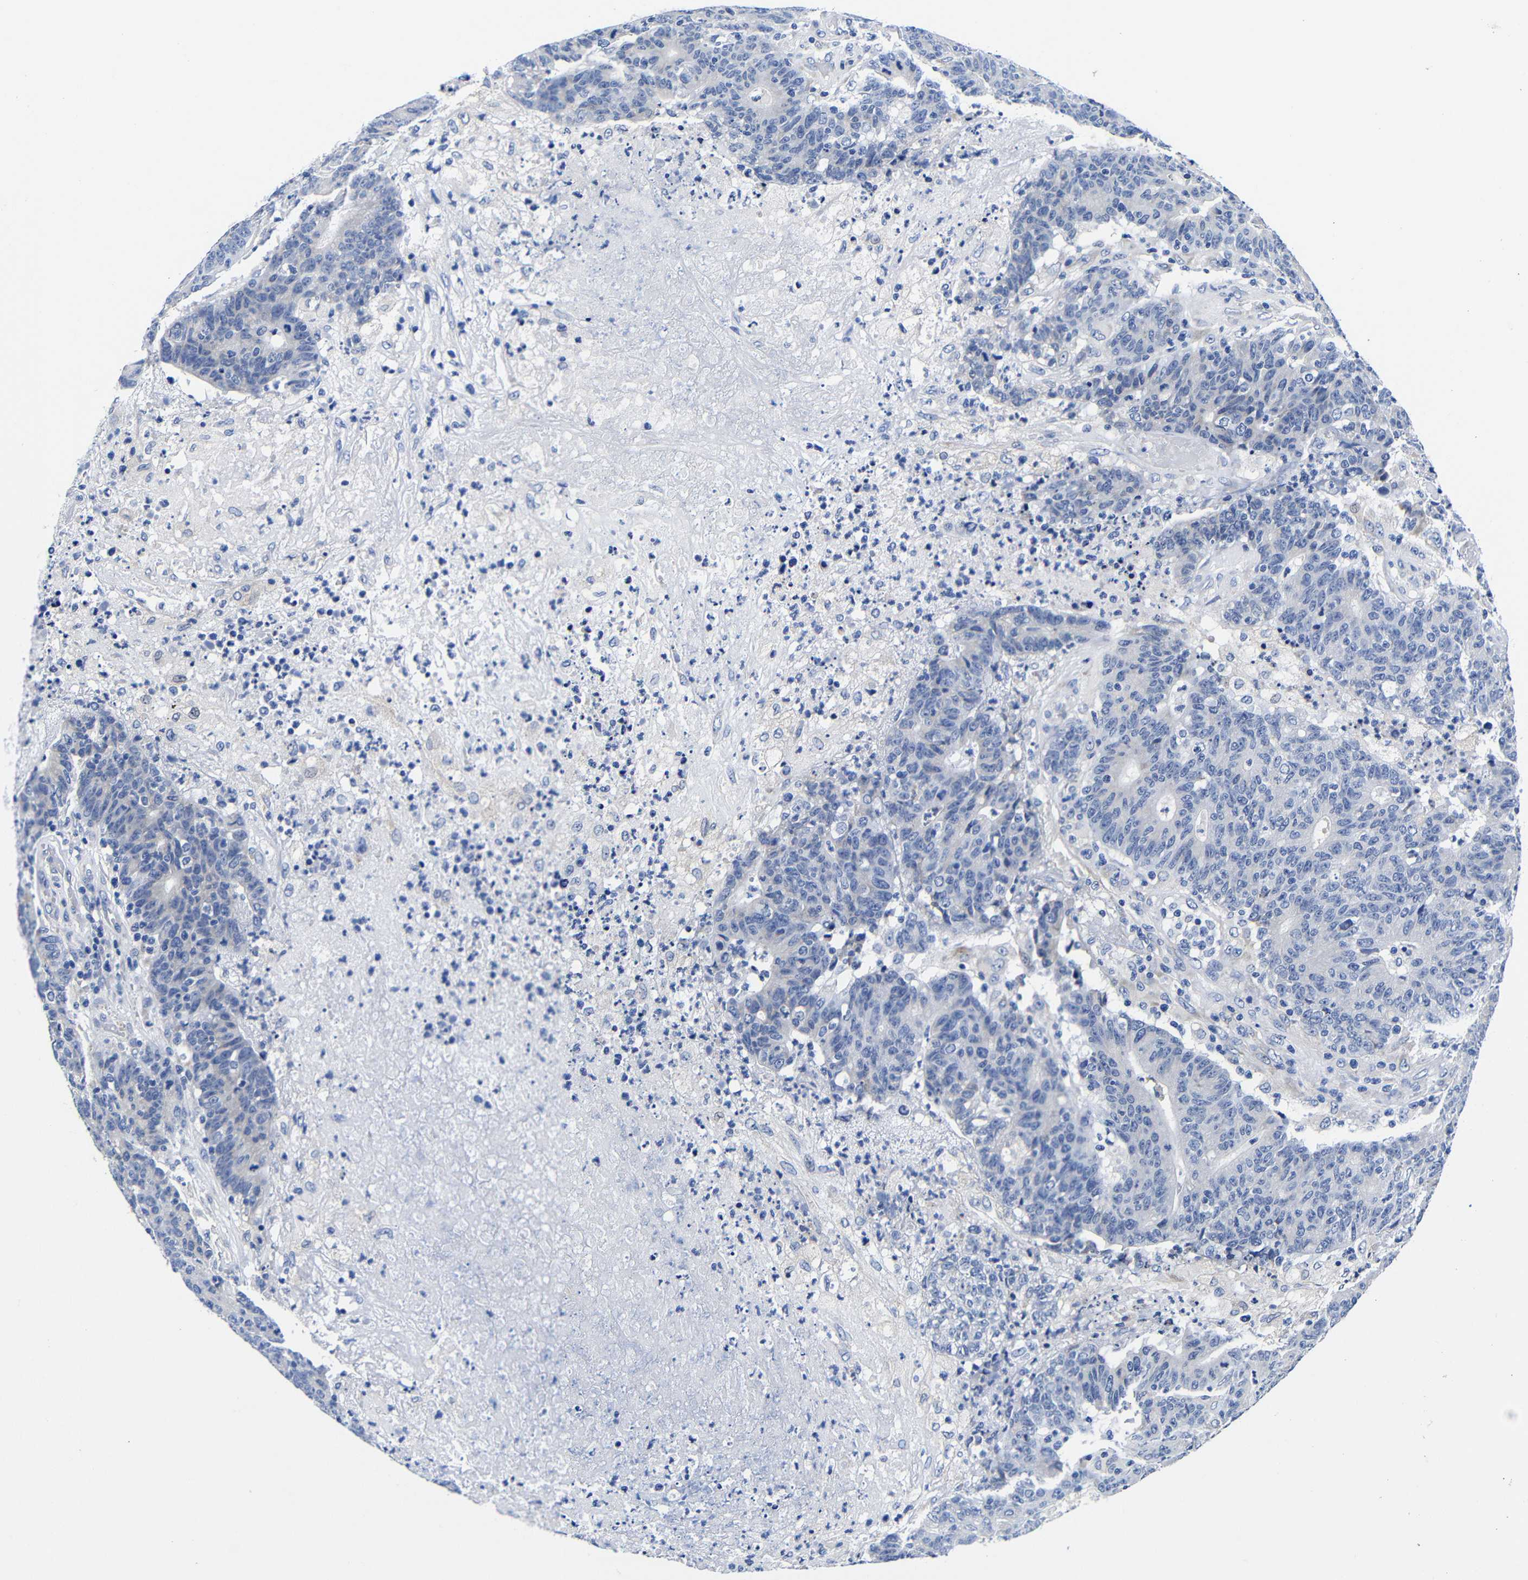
{"staining": {"intensity": "negative", "quantity": "none", "location": "none"}, "tissue": "colorectal cancer", "cell_type": "Tumor cells", "image_type": "cancer", "snomed": [{"axis": "morphology", "description": "Normal tissue, NOS"}, {"axis": "morphology", "description": "Adenocarcinoma, NOS"}, {"axis": "topography", "description": "Colon"}], "caption": "Colorectal cancer (adenocarcinoma) stained for a protein using immunohistochemistry (IHC) exhibits no positivity tumor cells.", "gene": "CLEC4G", "patient": {"sex": "female", "age": 75}}